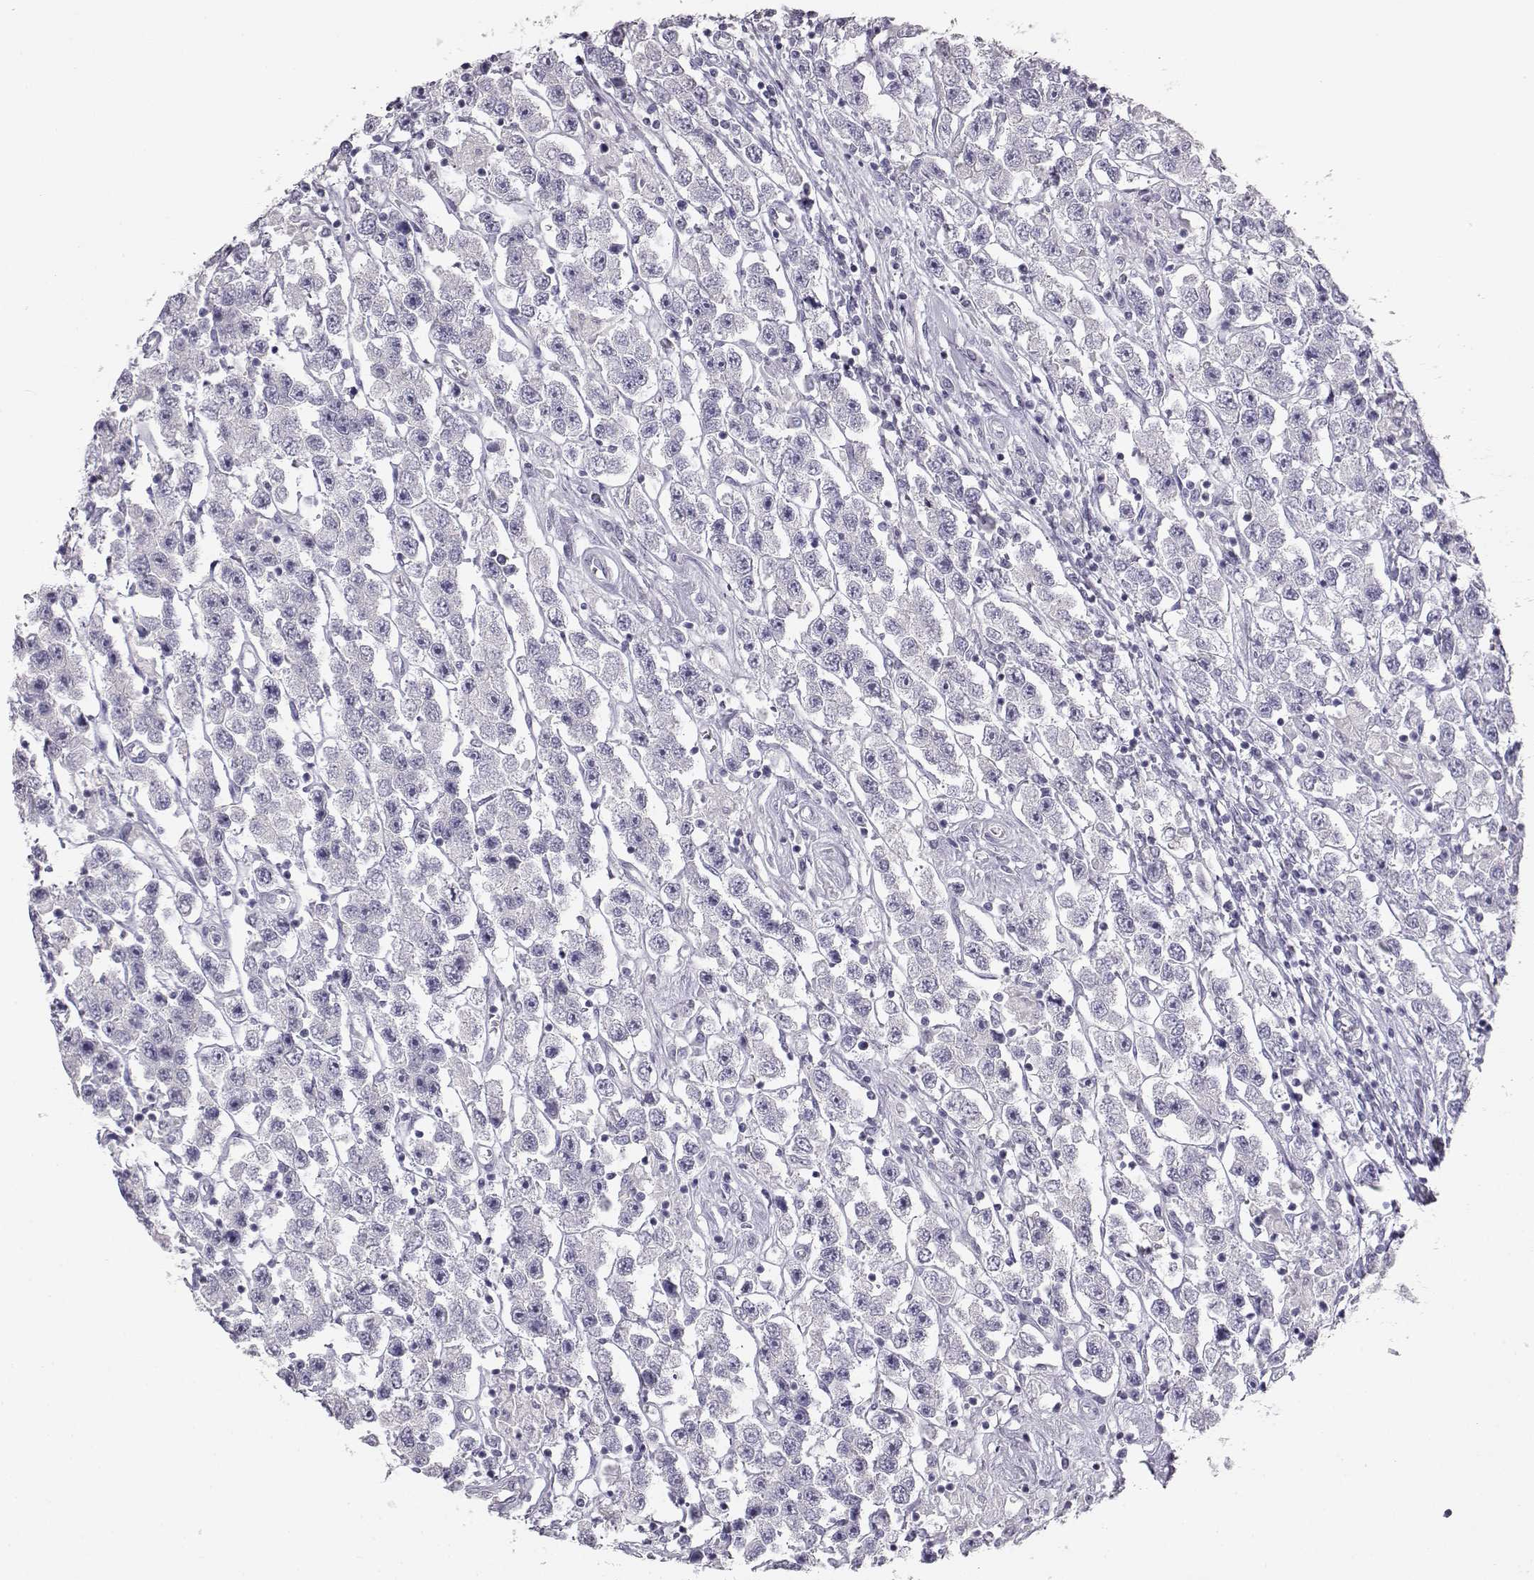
{"staining": {"intensity": "negative", "quantity": "none", "location": "none"}, "tissue": "testis cancer", "cell_type": "Tumor cells", "image_type": "cancer", "snomed": [{"axis": "morphology", "description": "Seminoma, NOS"}, {"axis": "topography", "description": "Testis"}], "caption": "This is an IHC image of testis cancer. There is no positivity in tumor cells.", "gene": "MYCBPAP", "patient": {"sex": "male", "age": 45}}